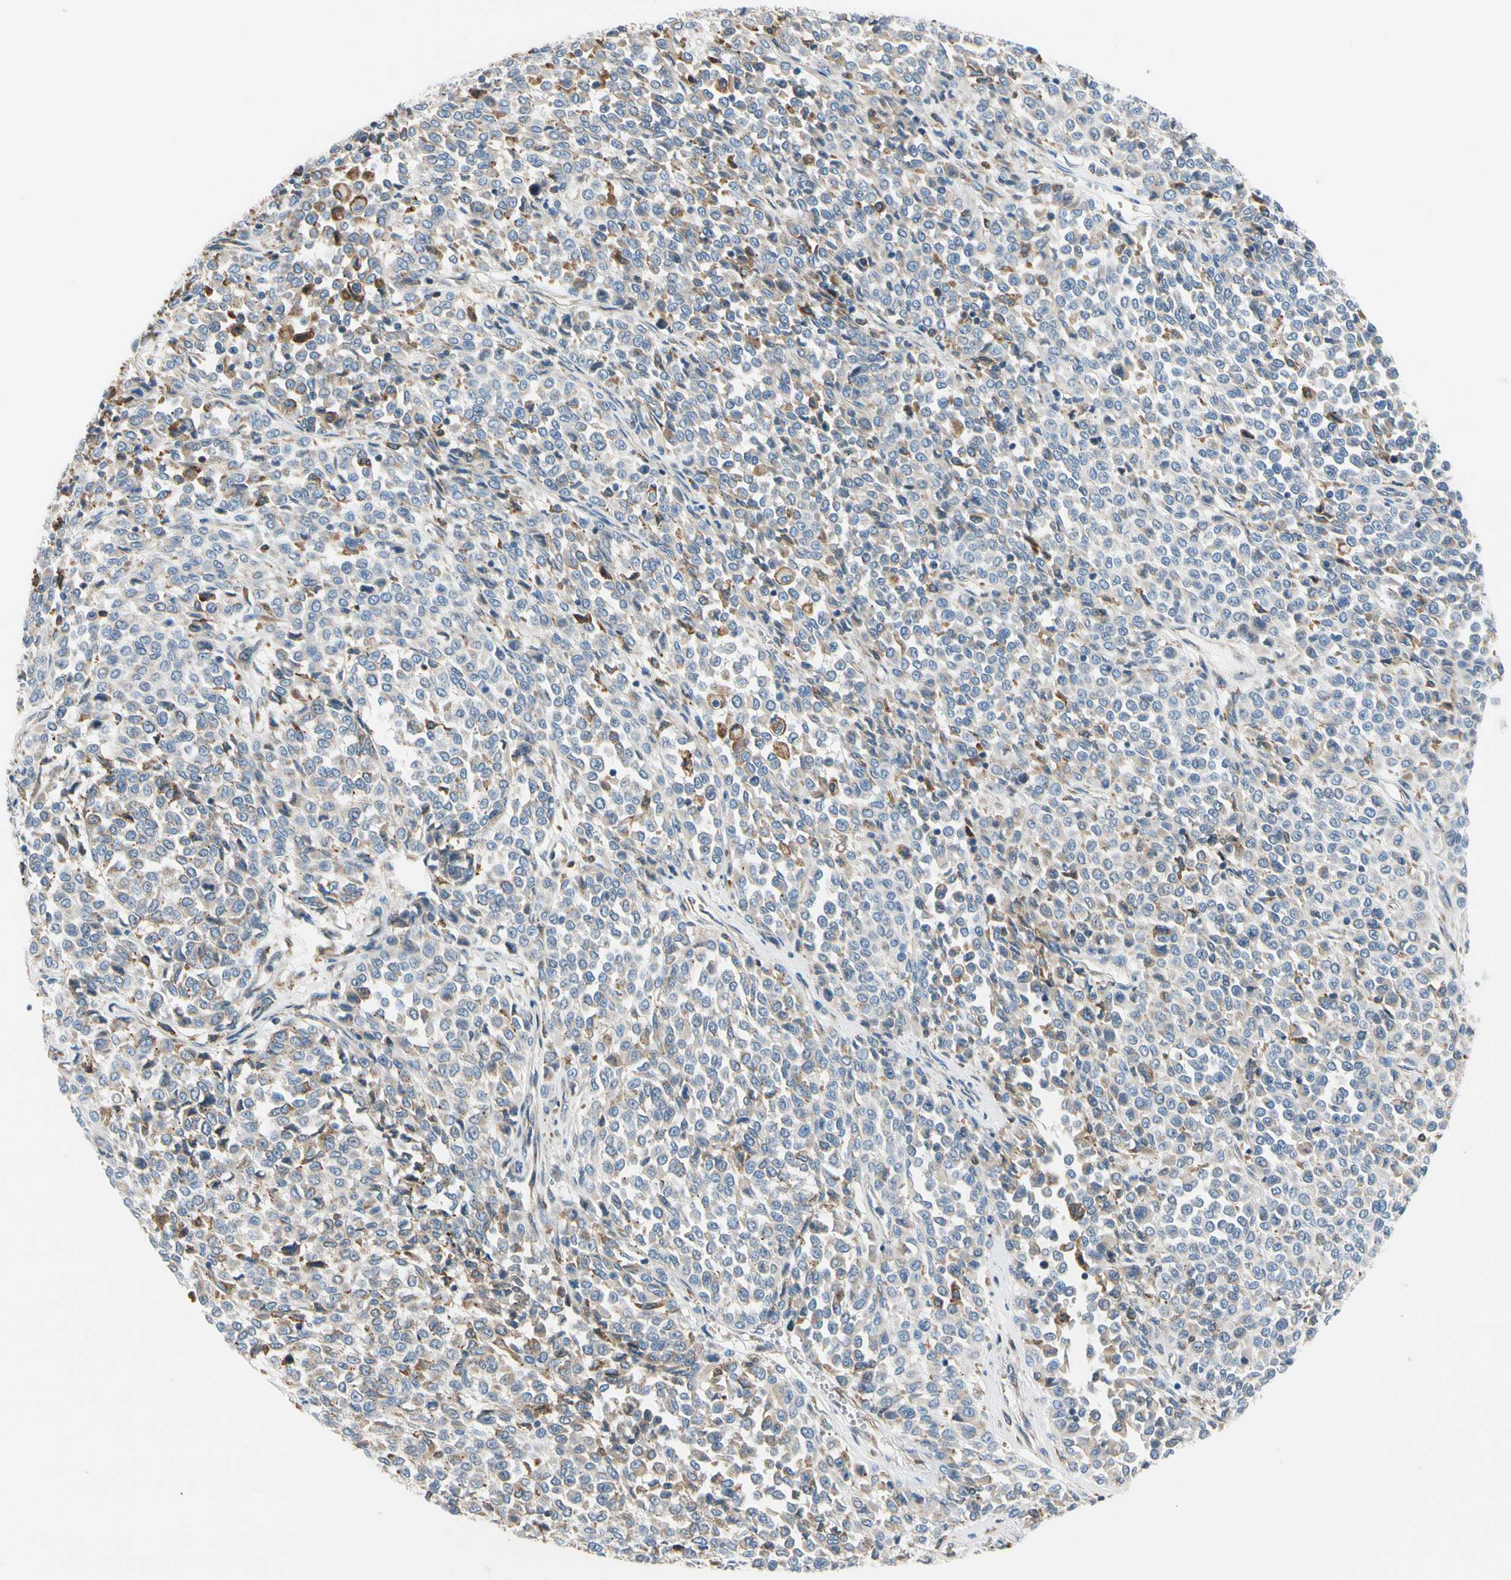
{"staining": {"intensity": "negative", "quantity": "none", "location": "none"}, "tissue": "melanoma", "cell_type": "Tumor cells", "image_type": "cancer", "snomed": [{"axis": "morphology", "description": "Malignant melanoma, Metastatic site"}, {"axis": "topography", "description": "Pancreas"}], "caption": "Malignant melanoma (metastatic site) was stained to show a protein in brown. There is no significant staining in tumor cells.", "gene": "STXBP1", "patient": {"sex": "female", "age": 30}}